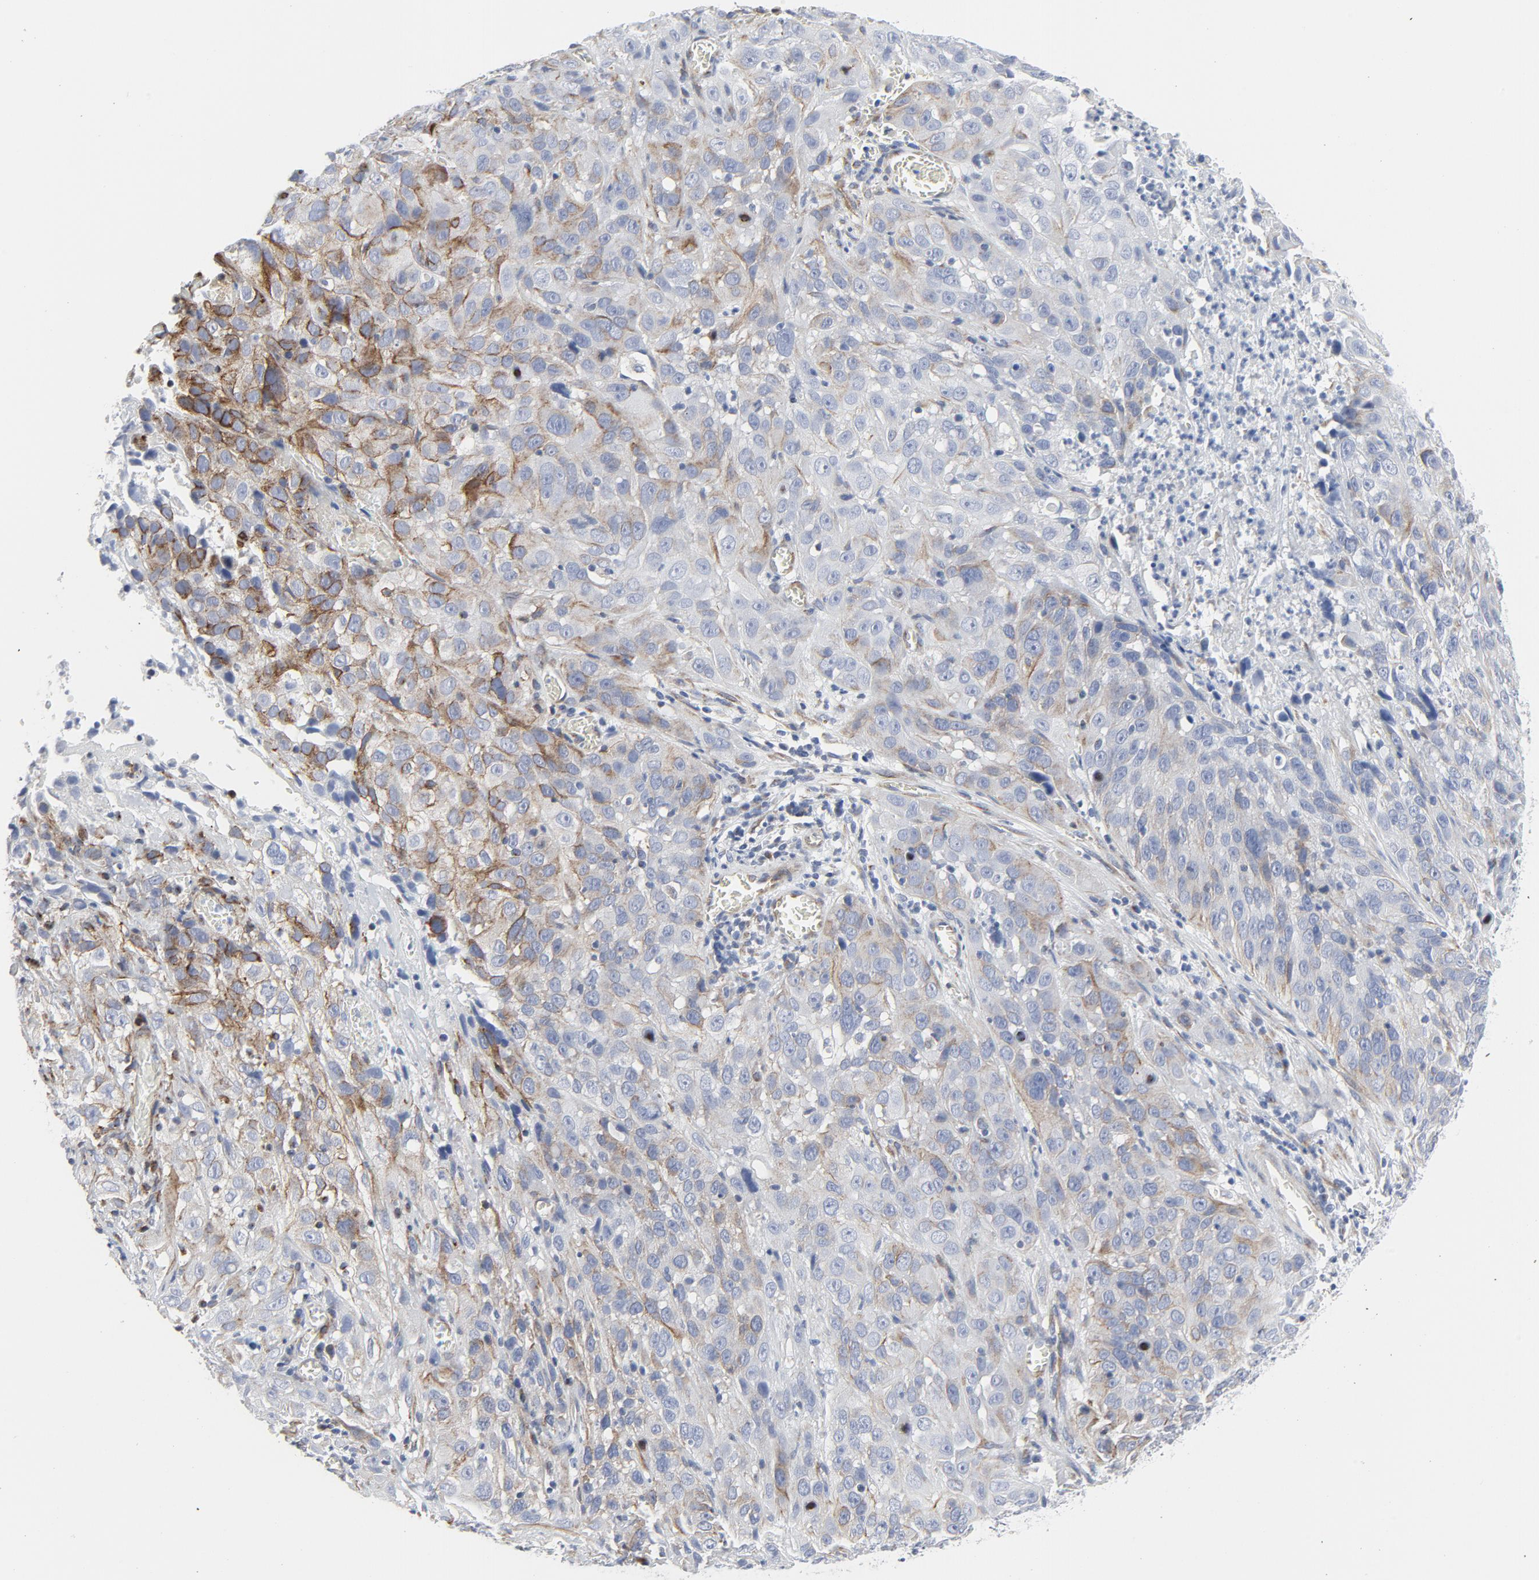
{"staining": {"intensity": "weak", "quantity": "25%-75%", "location": "cytoplasmic/membranous"}, "tissue": "cervical cancer", "cell_type": "Tumor cells", "image_type": "cancer", "snomed": [{"axis": "morphology", "description": "Squamous cell carcinoma, NOS"}, {"axis": "topography", "description": "Cervix"}], "caption": "Immunohistochemistry (IHC) (DAB) staining of human squamous cell carcinoma (cervical) displays weak cytoplasmic/membranous protein expression in about 25%-75% of tumor cells.", "gene": "TUBB1", "patient": {"sex": "female", "age": 32}}